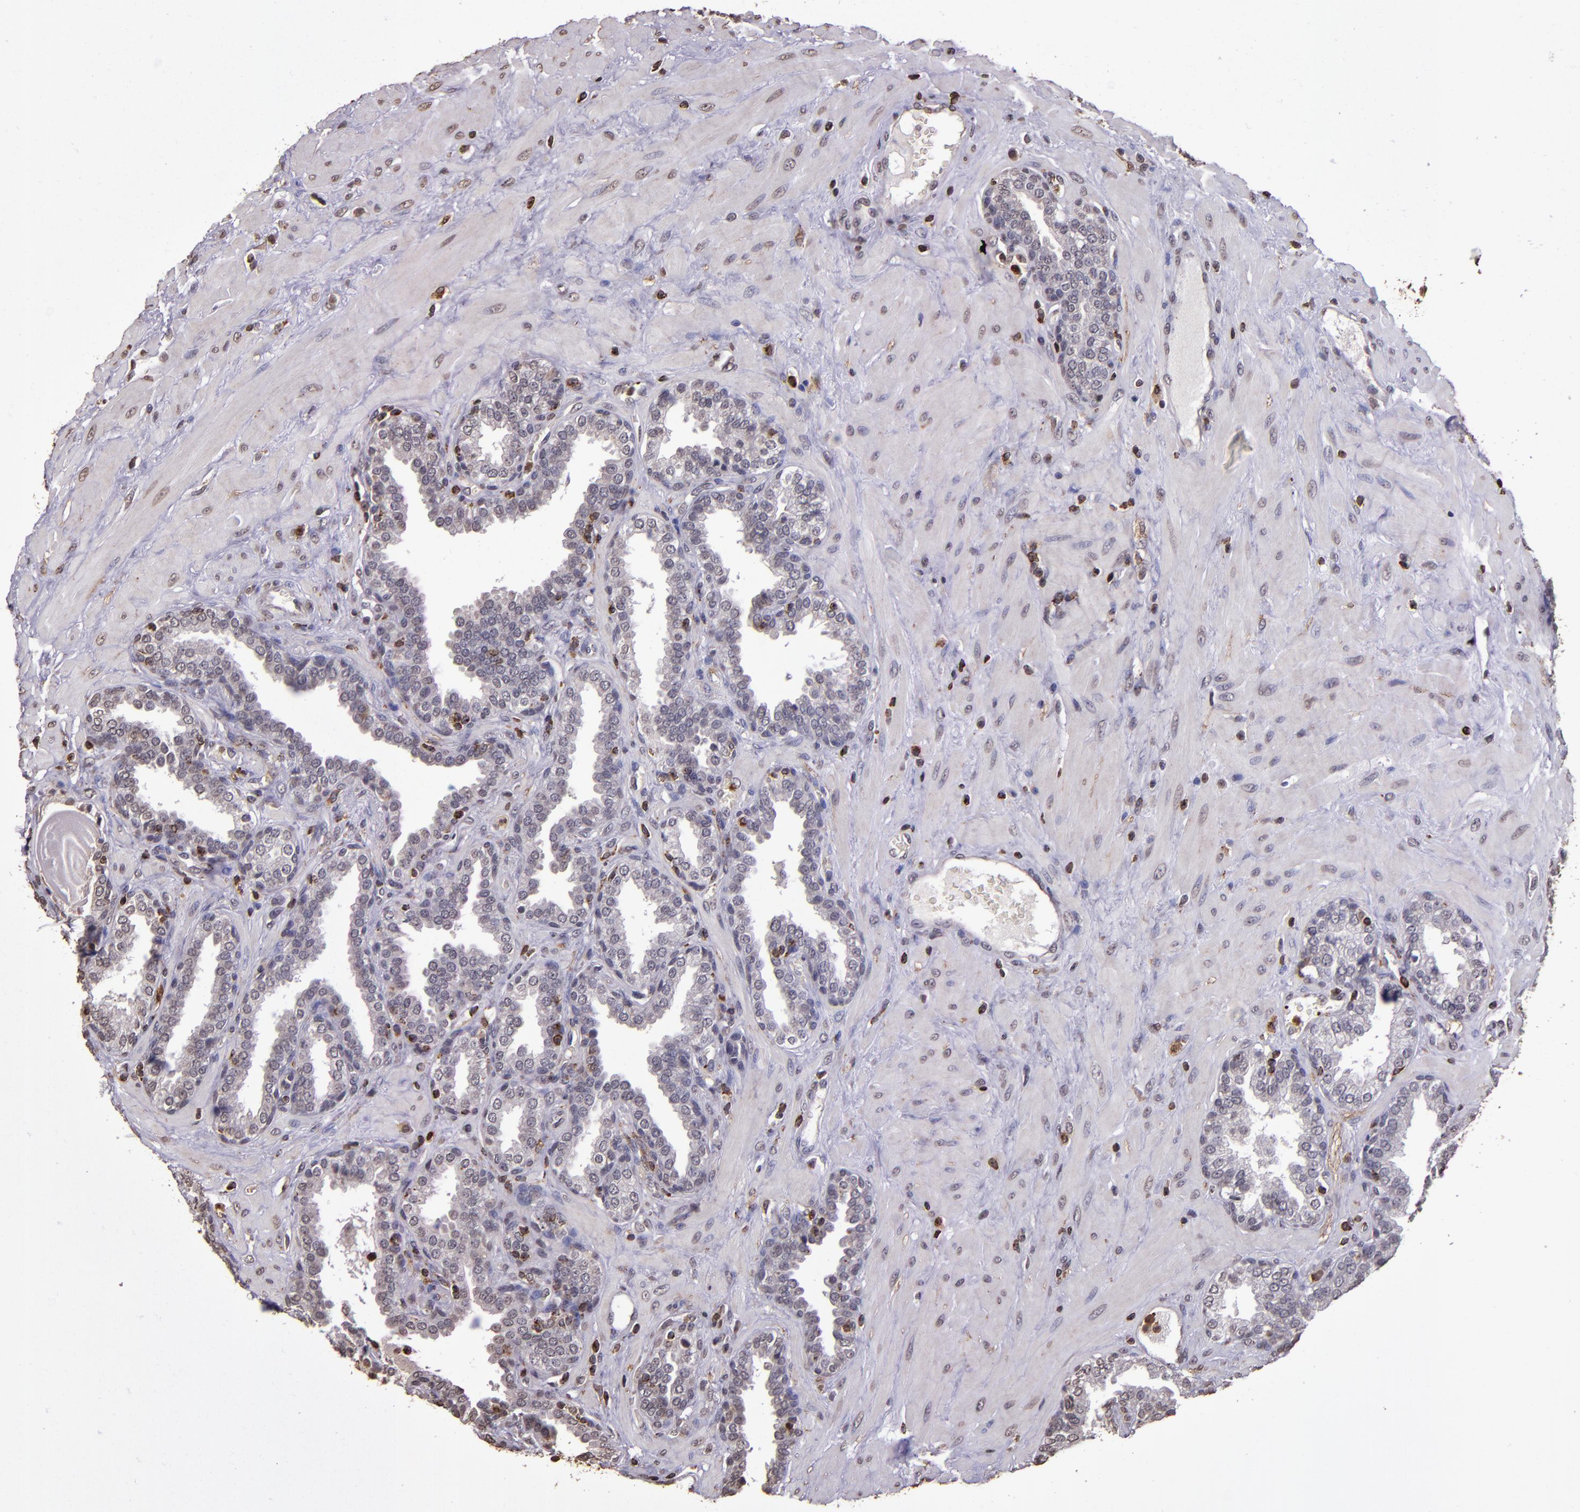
{"staining": {"intensity": "negative", "quantity": "none", "location": "none"}, "tissue": "prostate", "cell_type": "Glandular cells", "image_type": "normal", "snomed": [{"axis": "morphology", "description": "Normal tissue, NOS"}, {"axis": "topography", "description": "Prostate"}], "caption": "A micrograph of prostate stained for a protein demonstrates no brown staining in glandular cells.", "gene": "SLC2A3", "patient": {"sex": "male", "age": 51}}